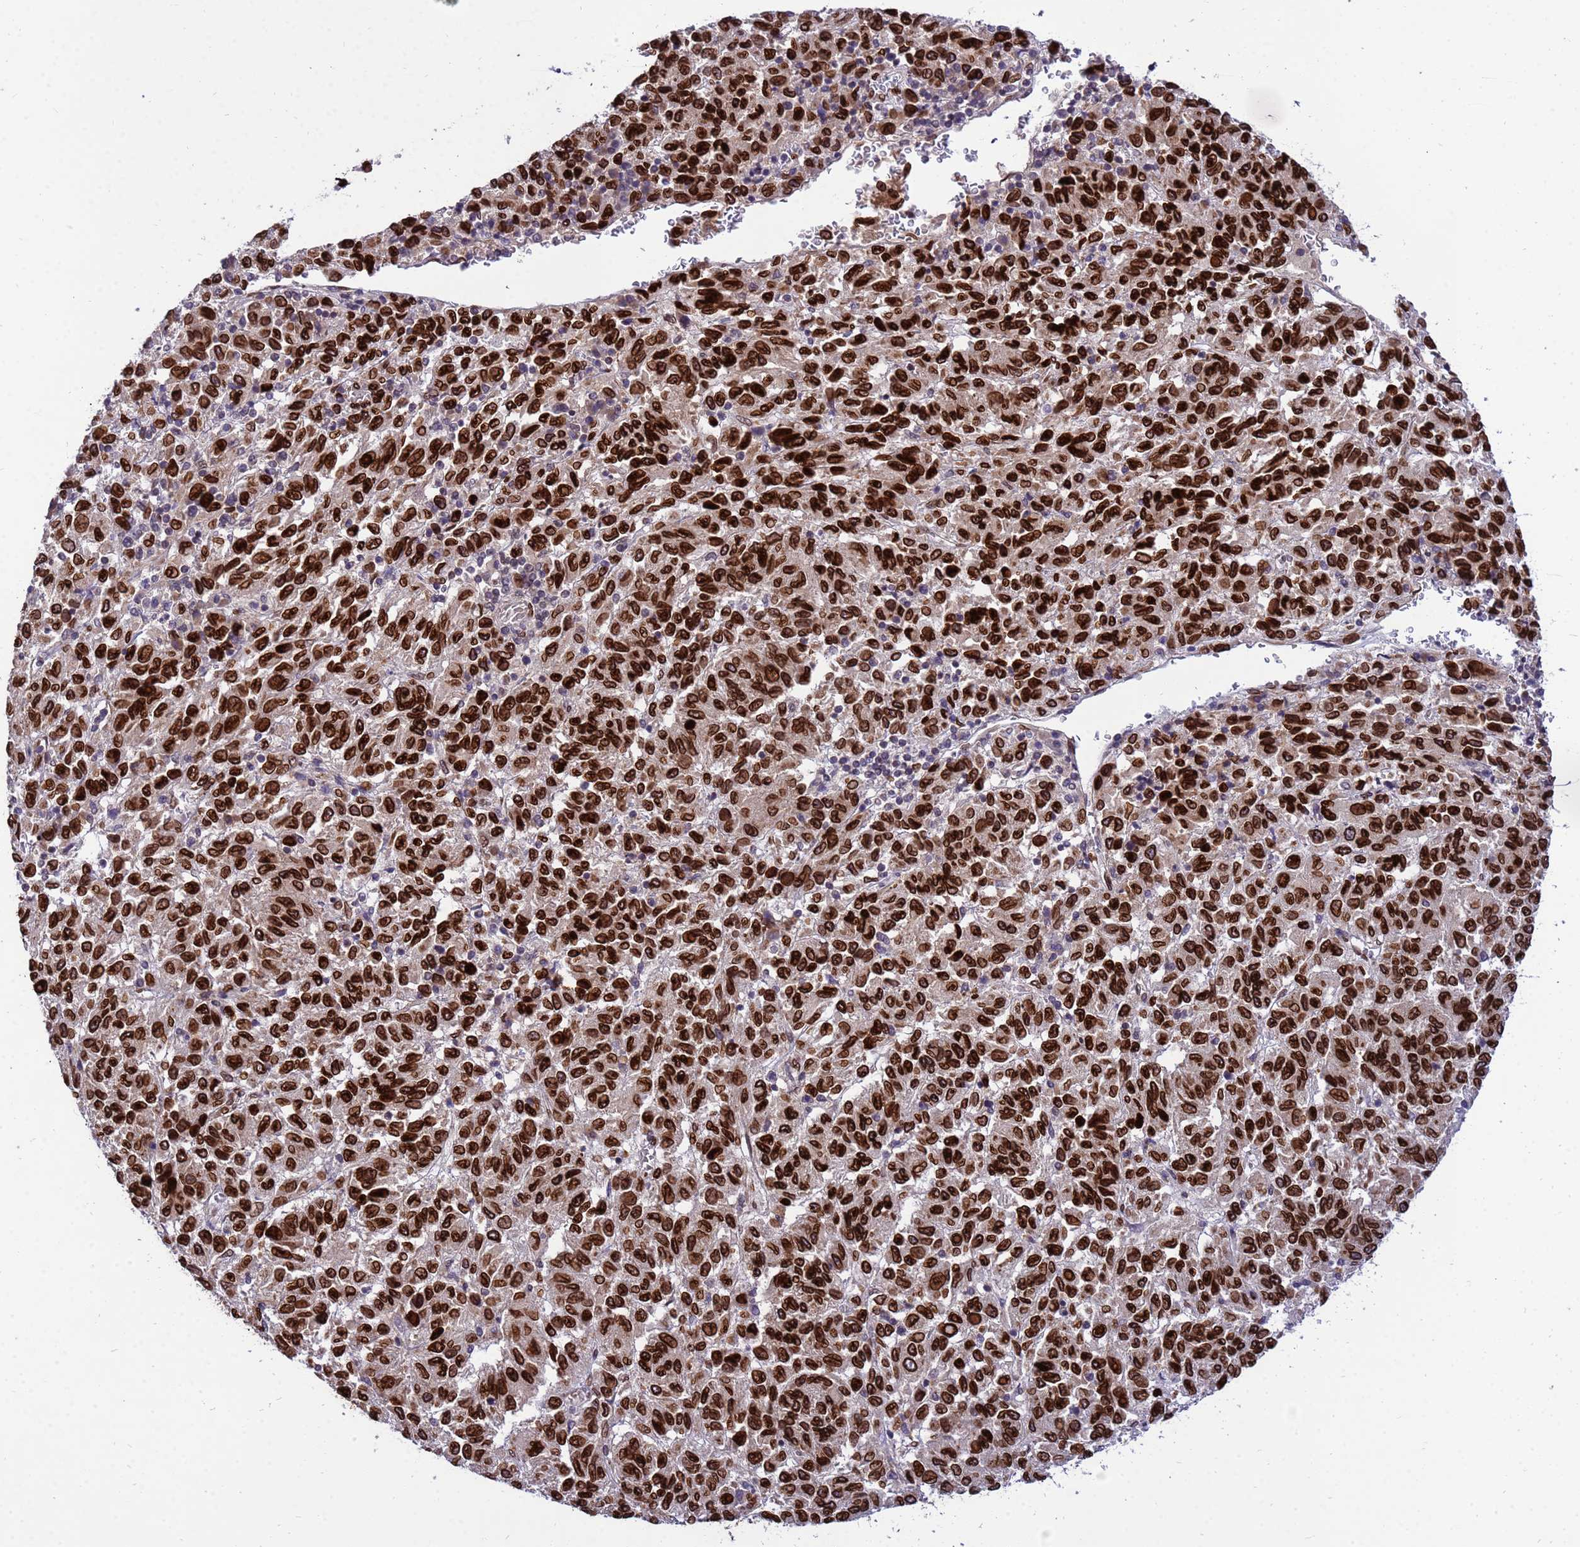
{"staining": {"intensity": "strong", "quantity": ">75%", "location": "cytoplasmic/membranous,nuclear"}, "tissue": "melanoma", "cell_type": "Tumor cells", "image_type": "cancer", "snomed": [{"axis": "morphology", "description": "Malignant melanoma, Metastatic site"}, {"axis": "topography", "description": "Lung"}], "caption": "About >75% of tumor cells in human melanoma show strong cytoplasmic/membranous and nuclear protein expression as visualized by brown immunohistochemical staining.", "gene": "GPR135", "patient": {"sex": "male", "age": 64}}